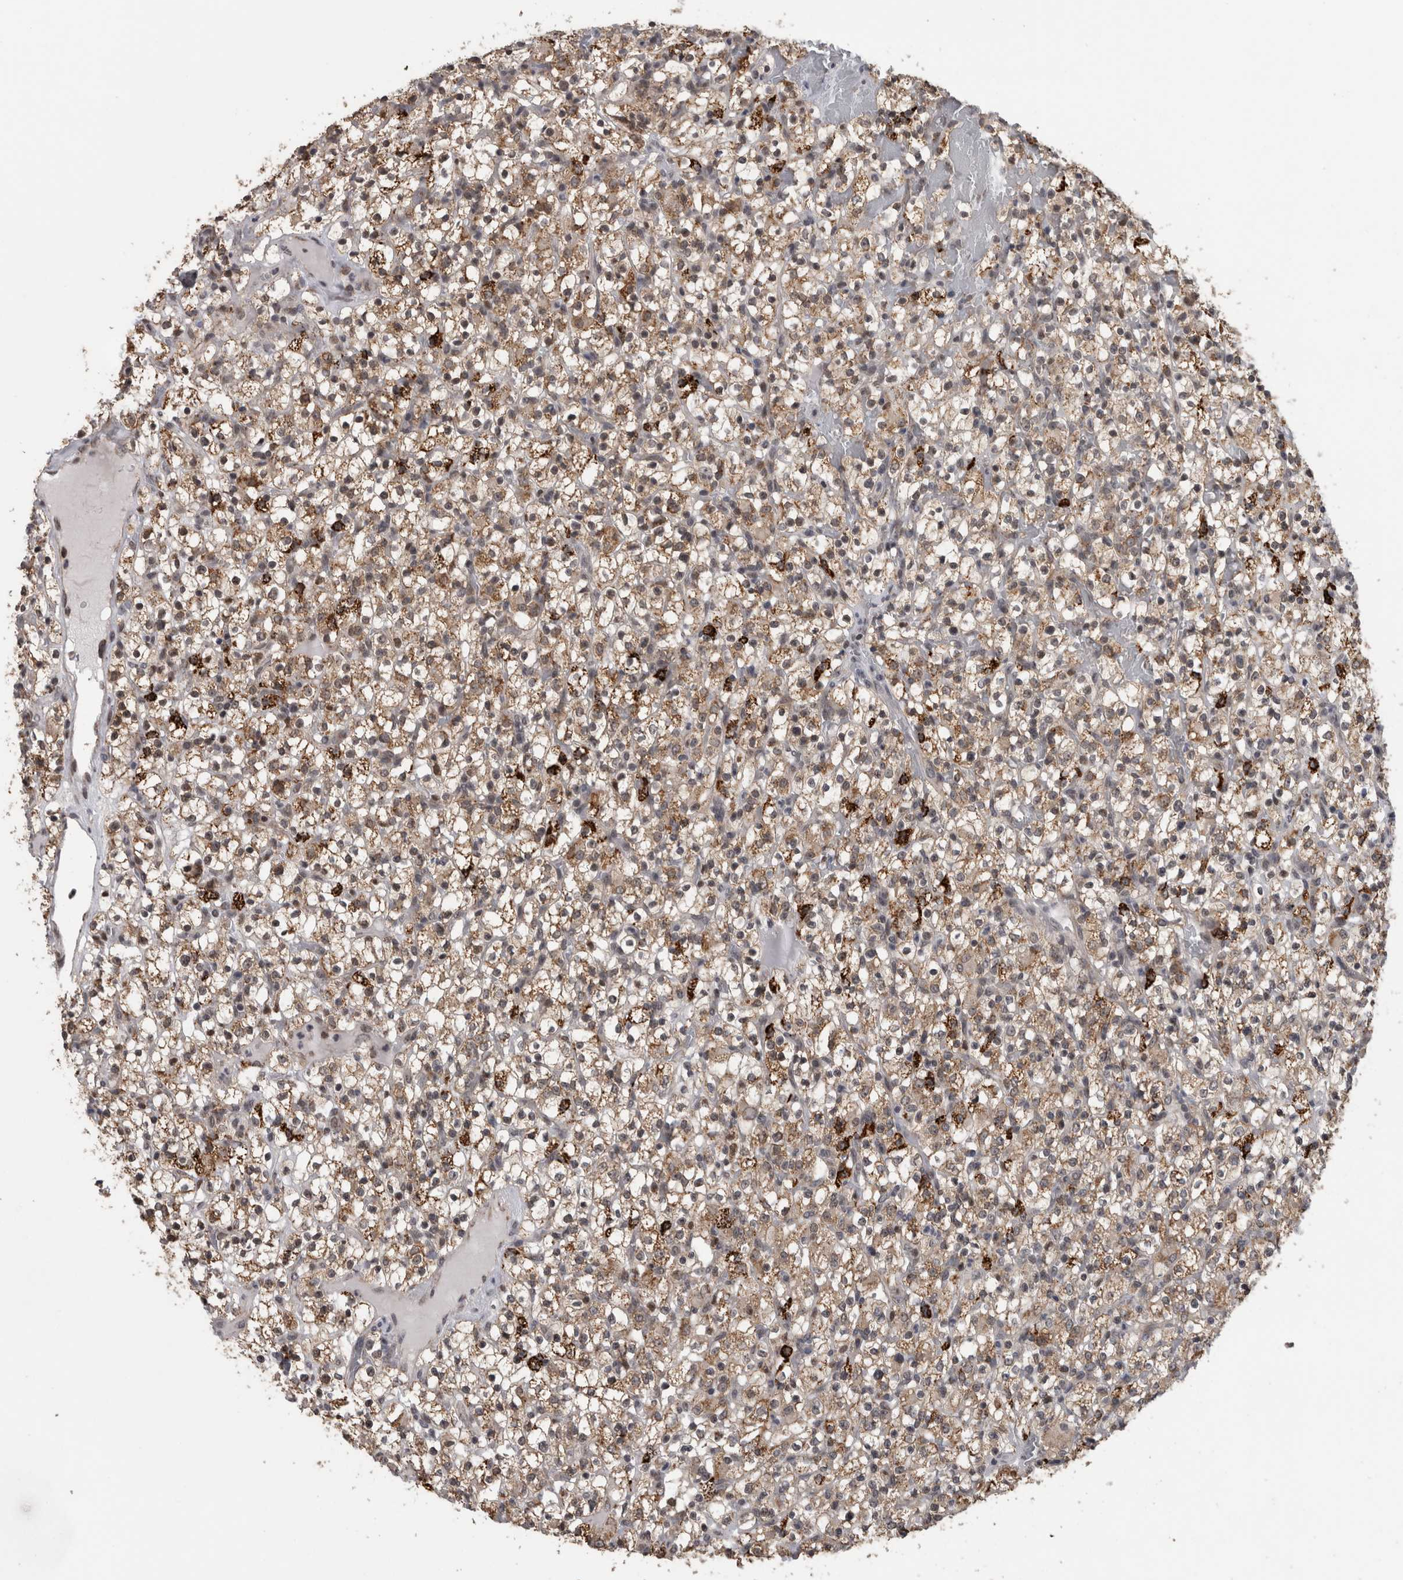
{"staining": {"intensity": "strong", "quantity": "<25%", "location": "cytoplasmic/membranous"}, "tissue": "renal cancer", "cell_type": "Tumor cells", "image_type": "cancer", "snomed": [{"axis": "morphology", "description": "Normal tissue, NOS"}, {"axis": "morphology", "description": "Adenocarcinoma, NOS"}, {"axis": "topography", "description": "Kidney"}], "caption": "Protein expression analysis of human renal adenocarcinoma reveals strong cytoplasmic/membranous expression in about <25% of tumor cells.", "gene": "OR2K2", "patient": {"sex": "female", "age": 72}}